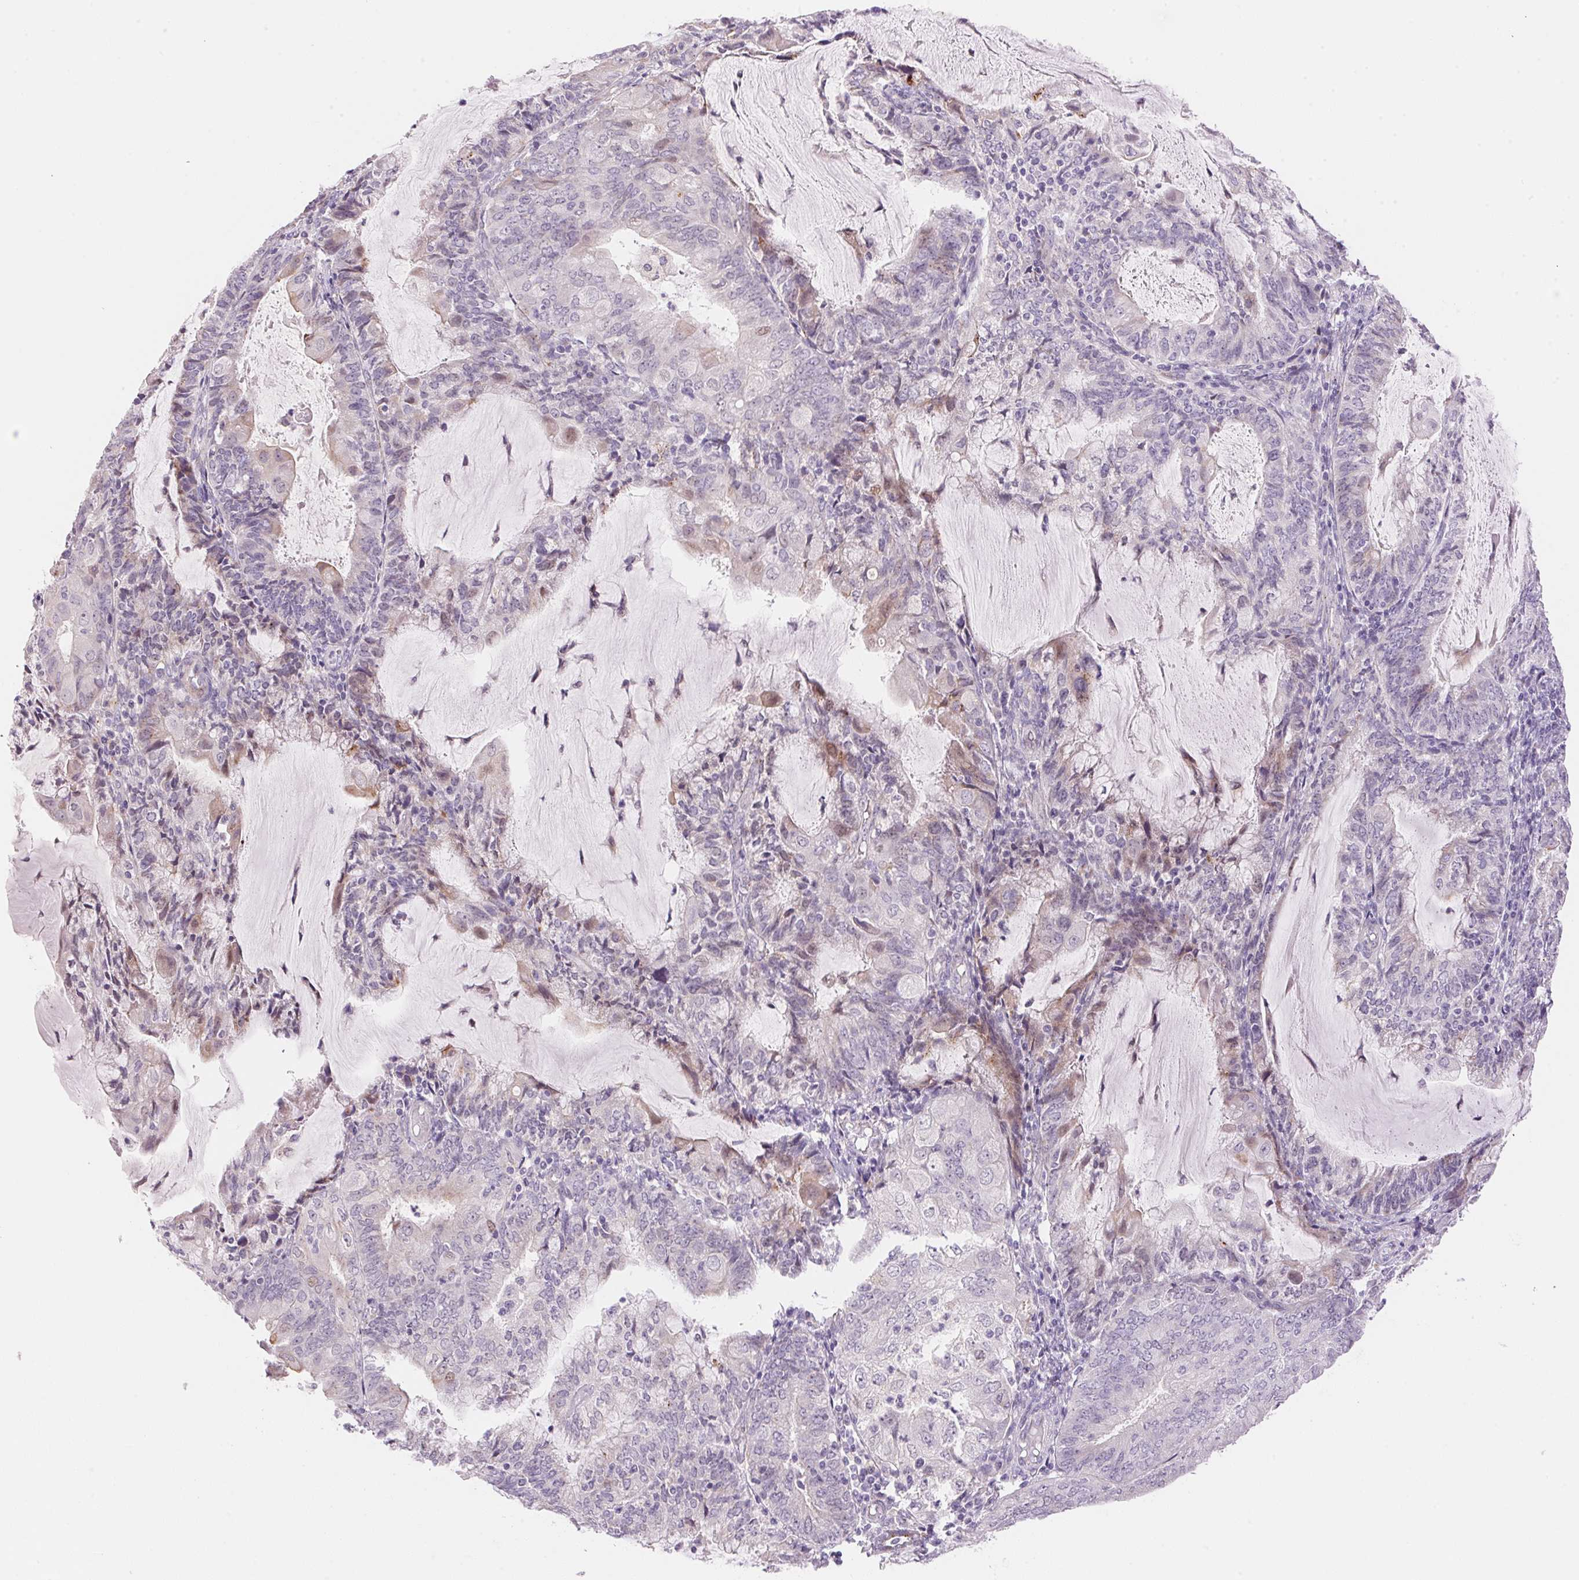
{"staining": {"intensity": "weak", "quantity": "<25%", "location": "cytoplasmic/membranous"}, "tissue": "endometrial cancer", "cell_type": "Tumor cells", "image_type": "cancer", "snomed": [{"axis": "morphology", "description": "Adenocarcinoma, NOS"}, {"axis": "topography", "description": "Endometrium"}], "caption": "Endometrial cancer (adenocarcinoma) was stained to show a protein in brown. There is no significant positivity in tumor cells.", "gene": "TEKT1", "patient": {"sex": "female", "age": 81}}